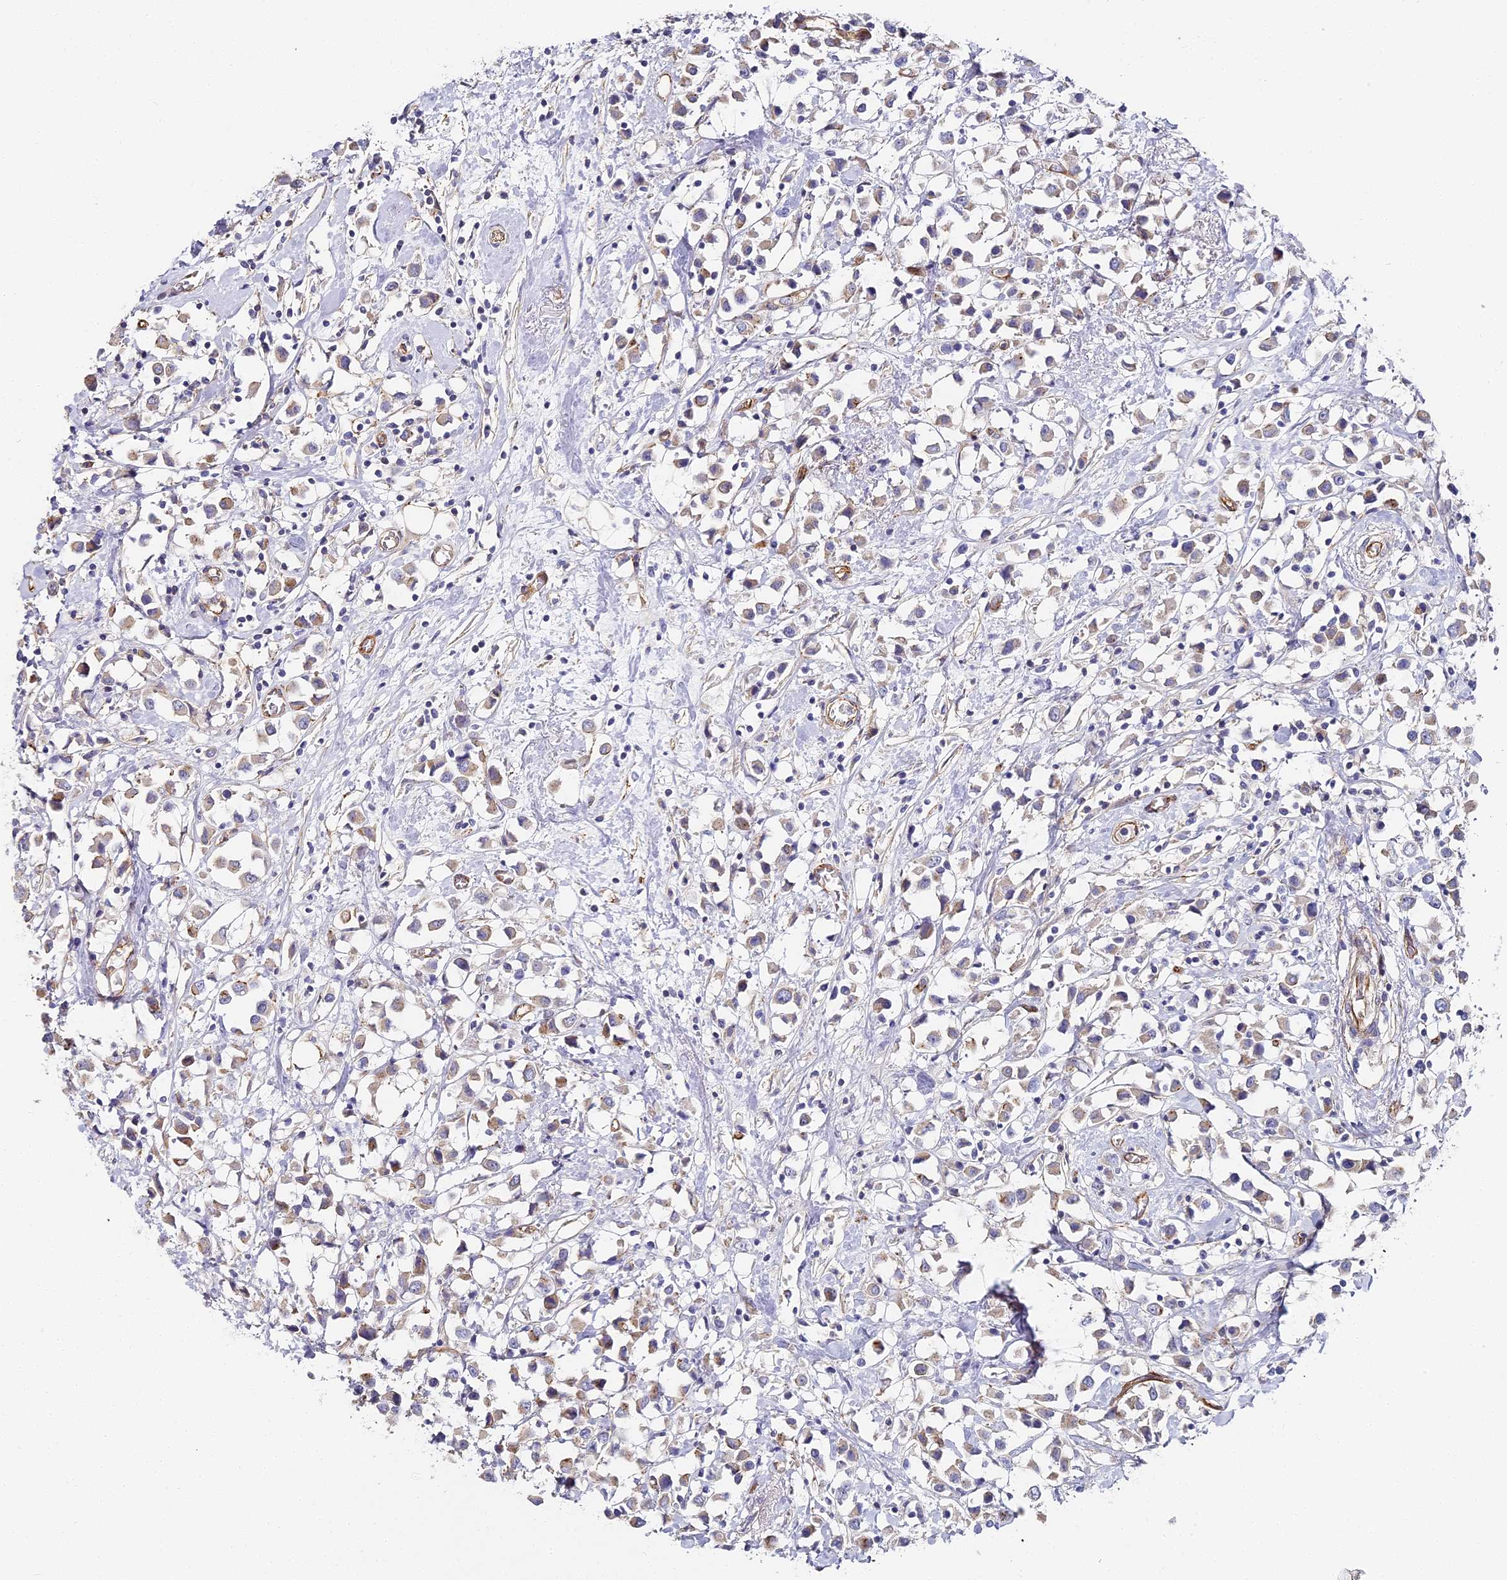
{"staining": {"intensity": "weak", "quantity": "<25%", "location": "cytoplasmic/membranous"}, "tissue": "breast cancer", "cell_type": "Tumor cells", "image_type": "cancer", "snomed": [{"axis": "morphology", "description": "Duct carcinoma"}, {"axis": "topography", "description": "Breast"}], "caption": "A histopathology image of intraductal carcinoma (breast) stained for a protein displays no brown staining in tumor cells.", "gene": "CCDC30", "patient": {"sex": "female", "age": 61}}